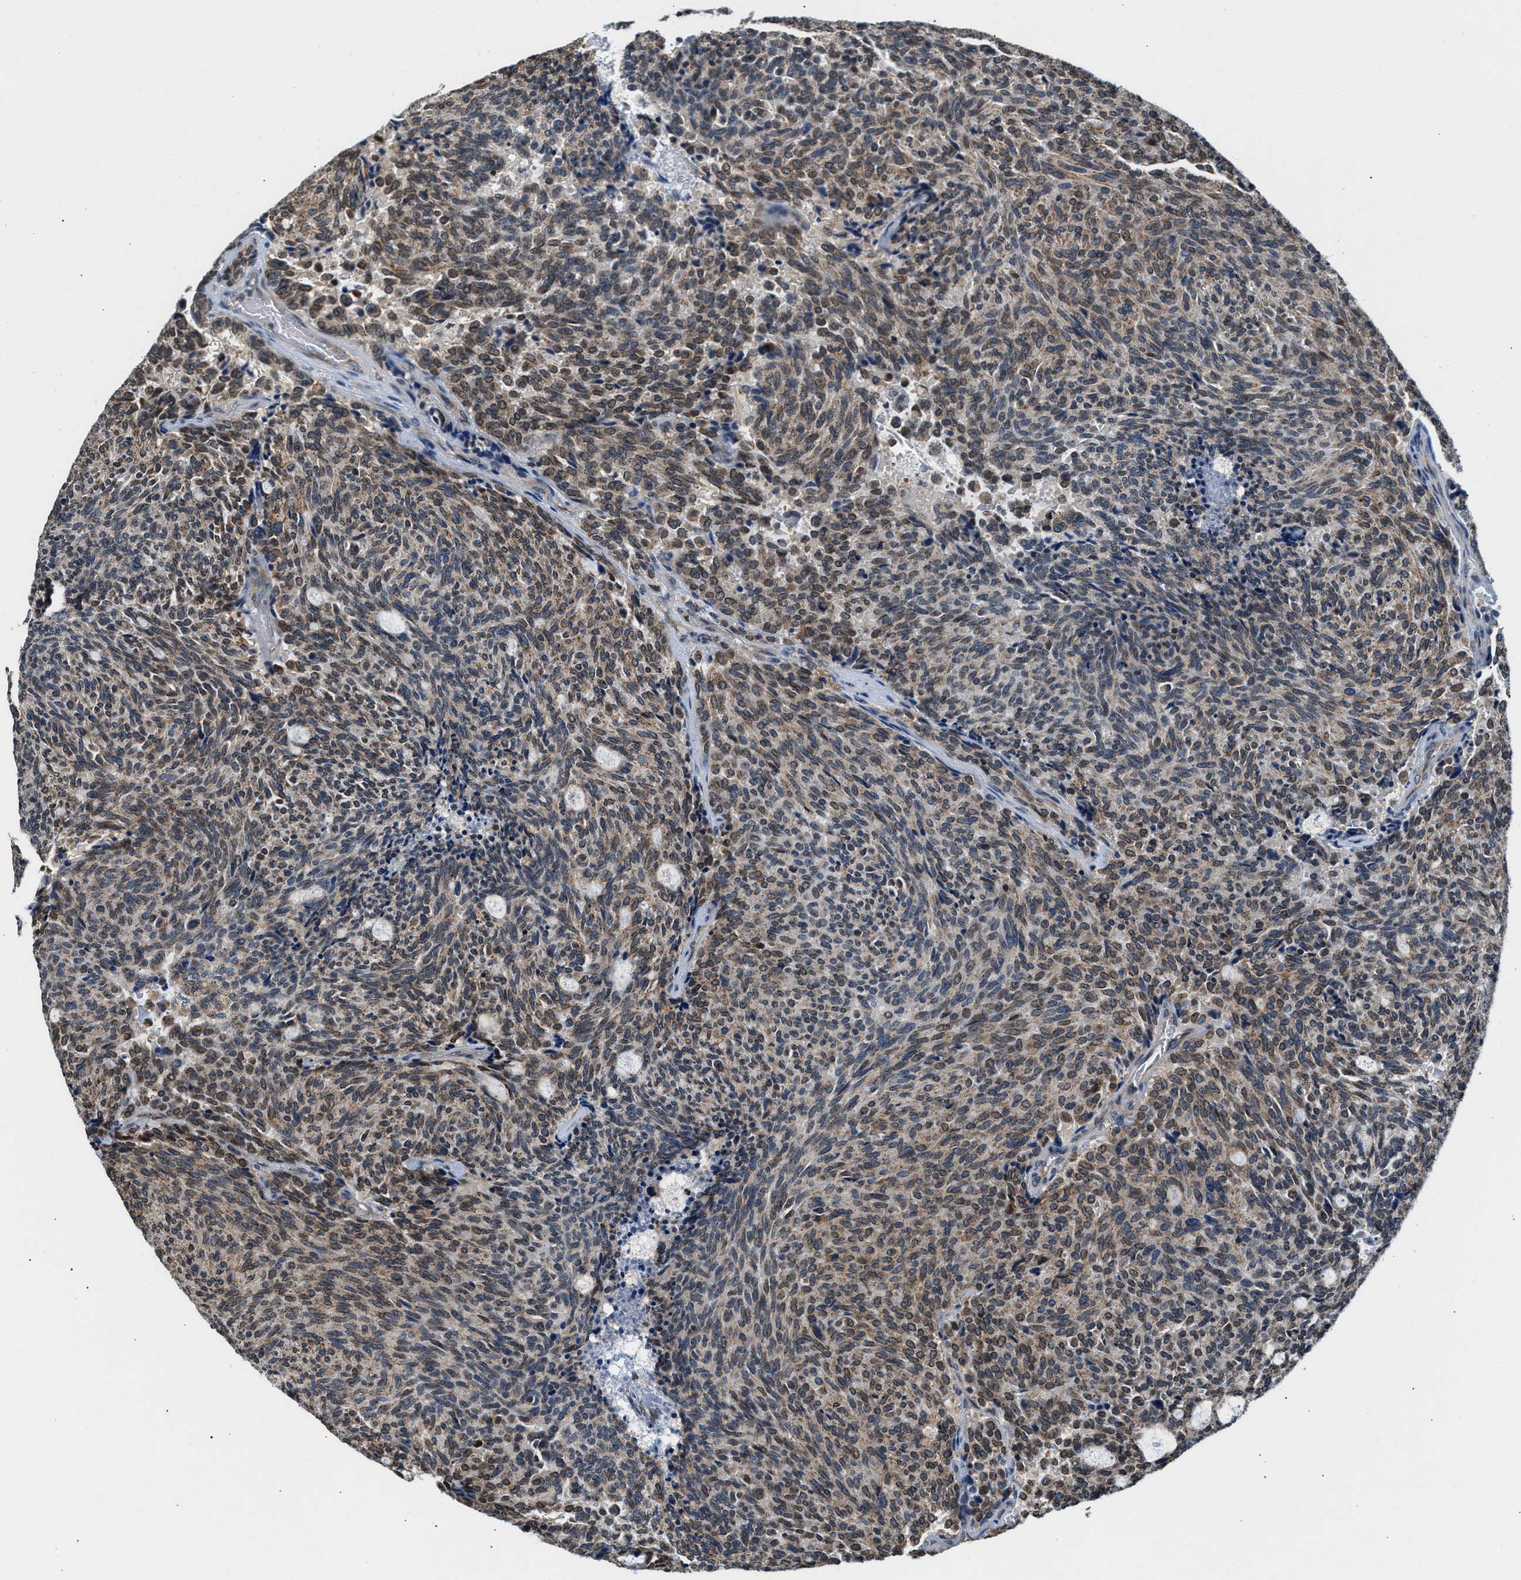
{"staining": {"intensity": "weak", "quantity": ">75%", "location": "cytoplasmic/membranous"}, "tissue": "carcinoid", "cell_type": "Tumor cells", "image_type": "cancer", "snomed": [{"axis": "morphology", "description": "Carcinoid, malignant, NOS"}, {"axis": "topography", "description": "Pancreas"}], "caption": "Brown immunohistochemical staining in human carcinoid reveals weak cytoplasmic/membranous expression in about >75% of tumor cells.", "gene": "KCNMB2", "patient": {"sex": "female", "age": 54}}